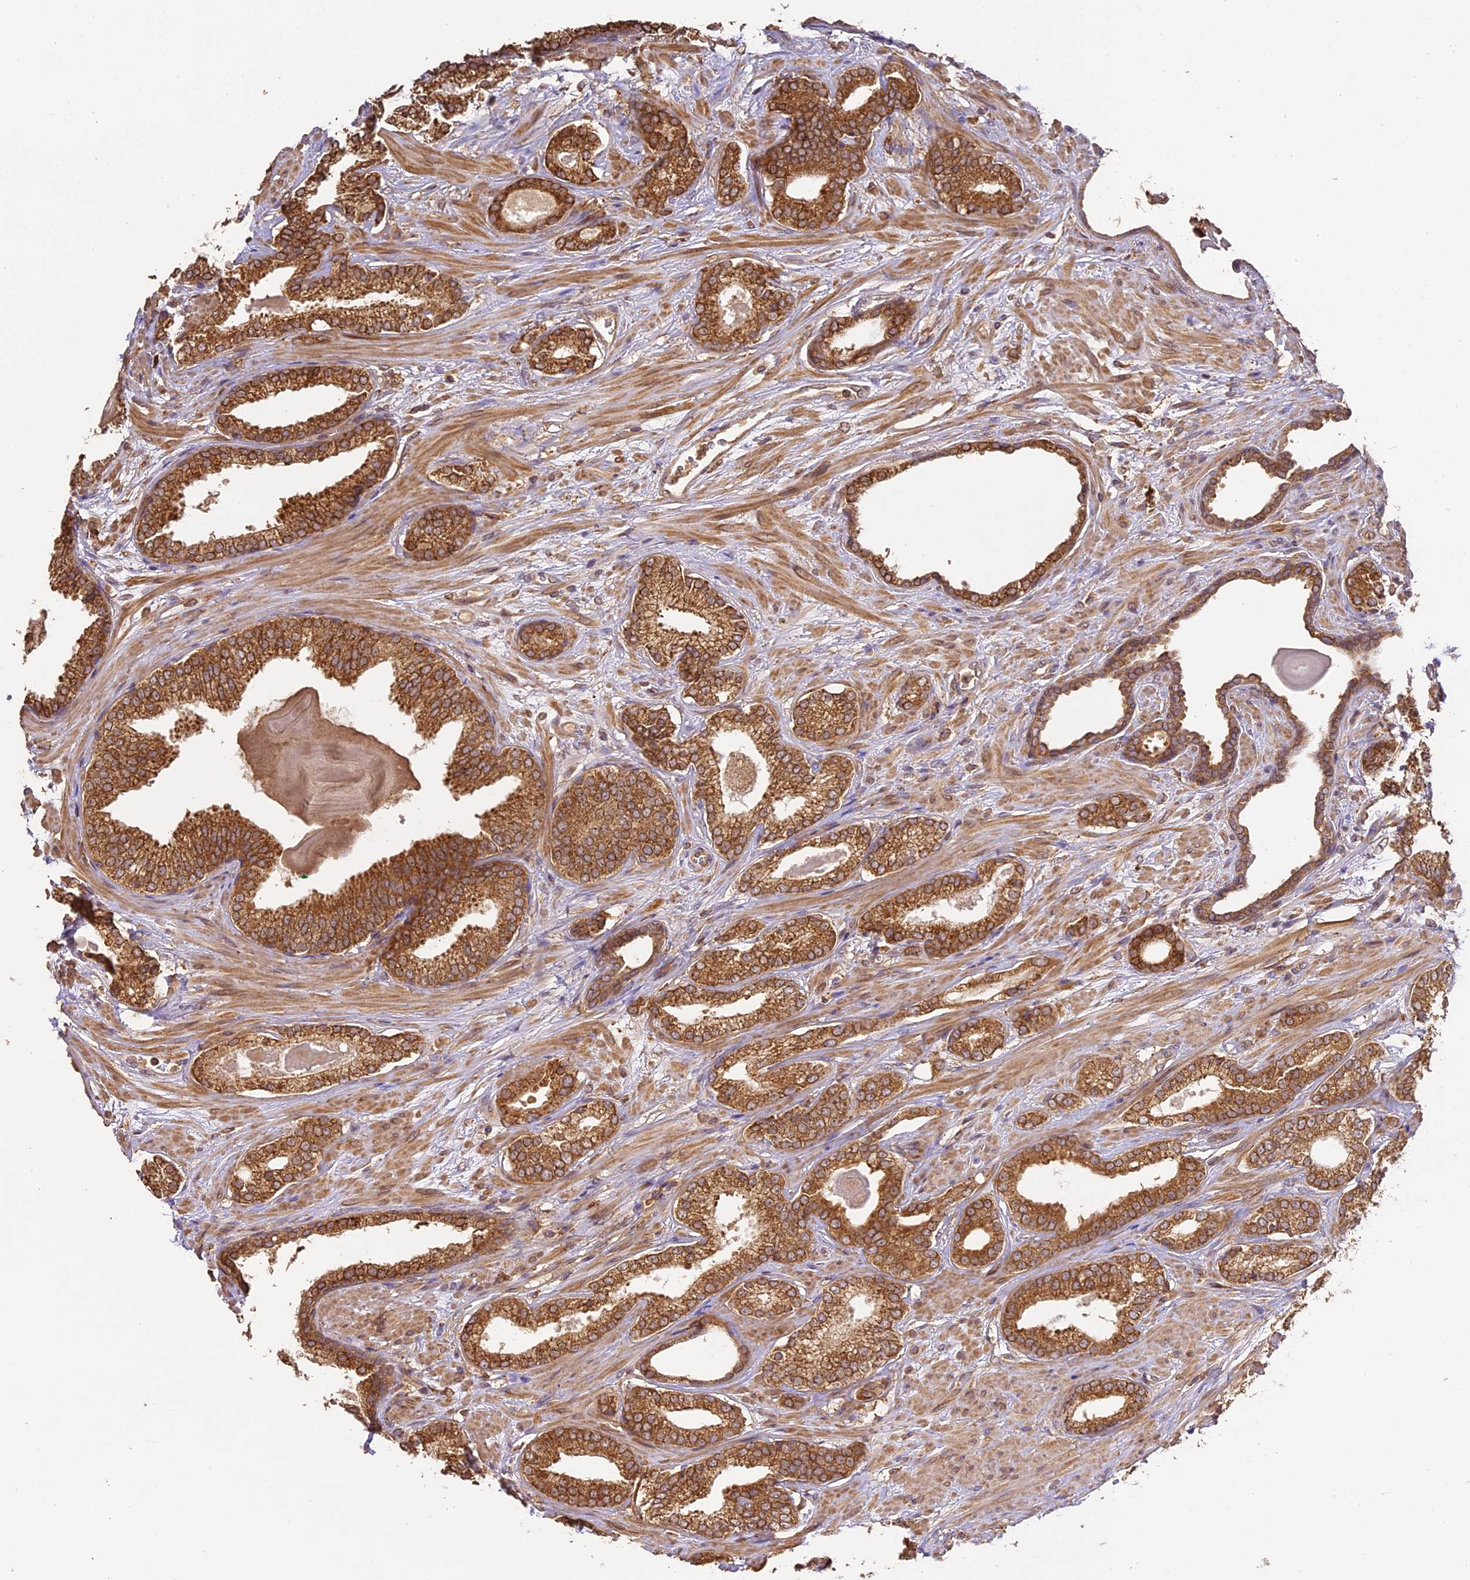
{"staining": {"intensity": "moderate", "quantity": ">75%", "location": "cytoplasmic/membranous"}, "tissue": "prostate cancer", "cell_type": "Tumor cells", "image_type": "cancer", "snomed": [{"axis": "morphology", "description": "Adenocarcinoma, Low grade"}, {"axis": "topography", "description": "Prostate"}], "caption": "An image showing moderate cytoplasmic/membranous expression in about >75% of tumor cells in prostate cancer (low-grade adenocarcinoma), as visualized by brown immunohistochemical staining.", "gene": "BRAP", "patient": {"sex": "male", "age": 70}}